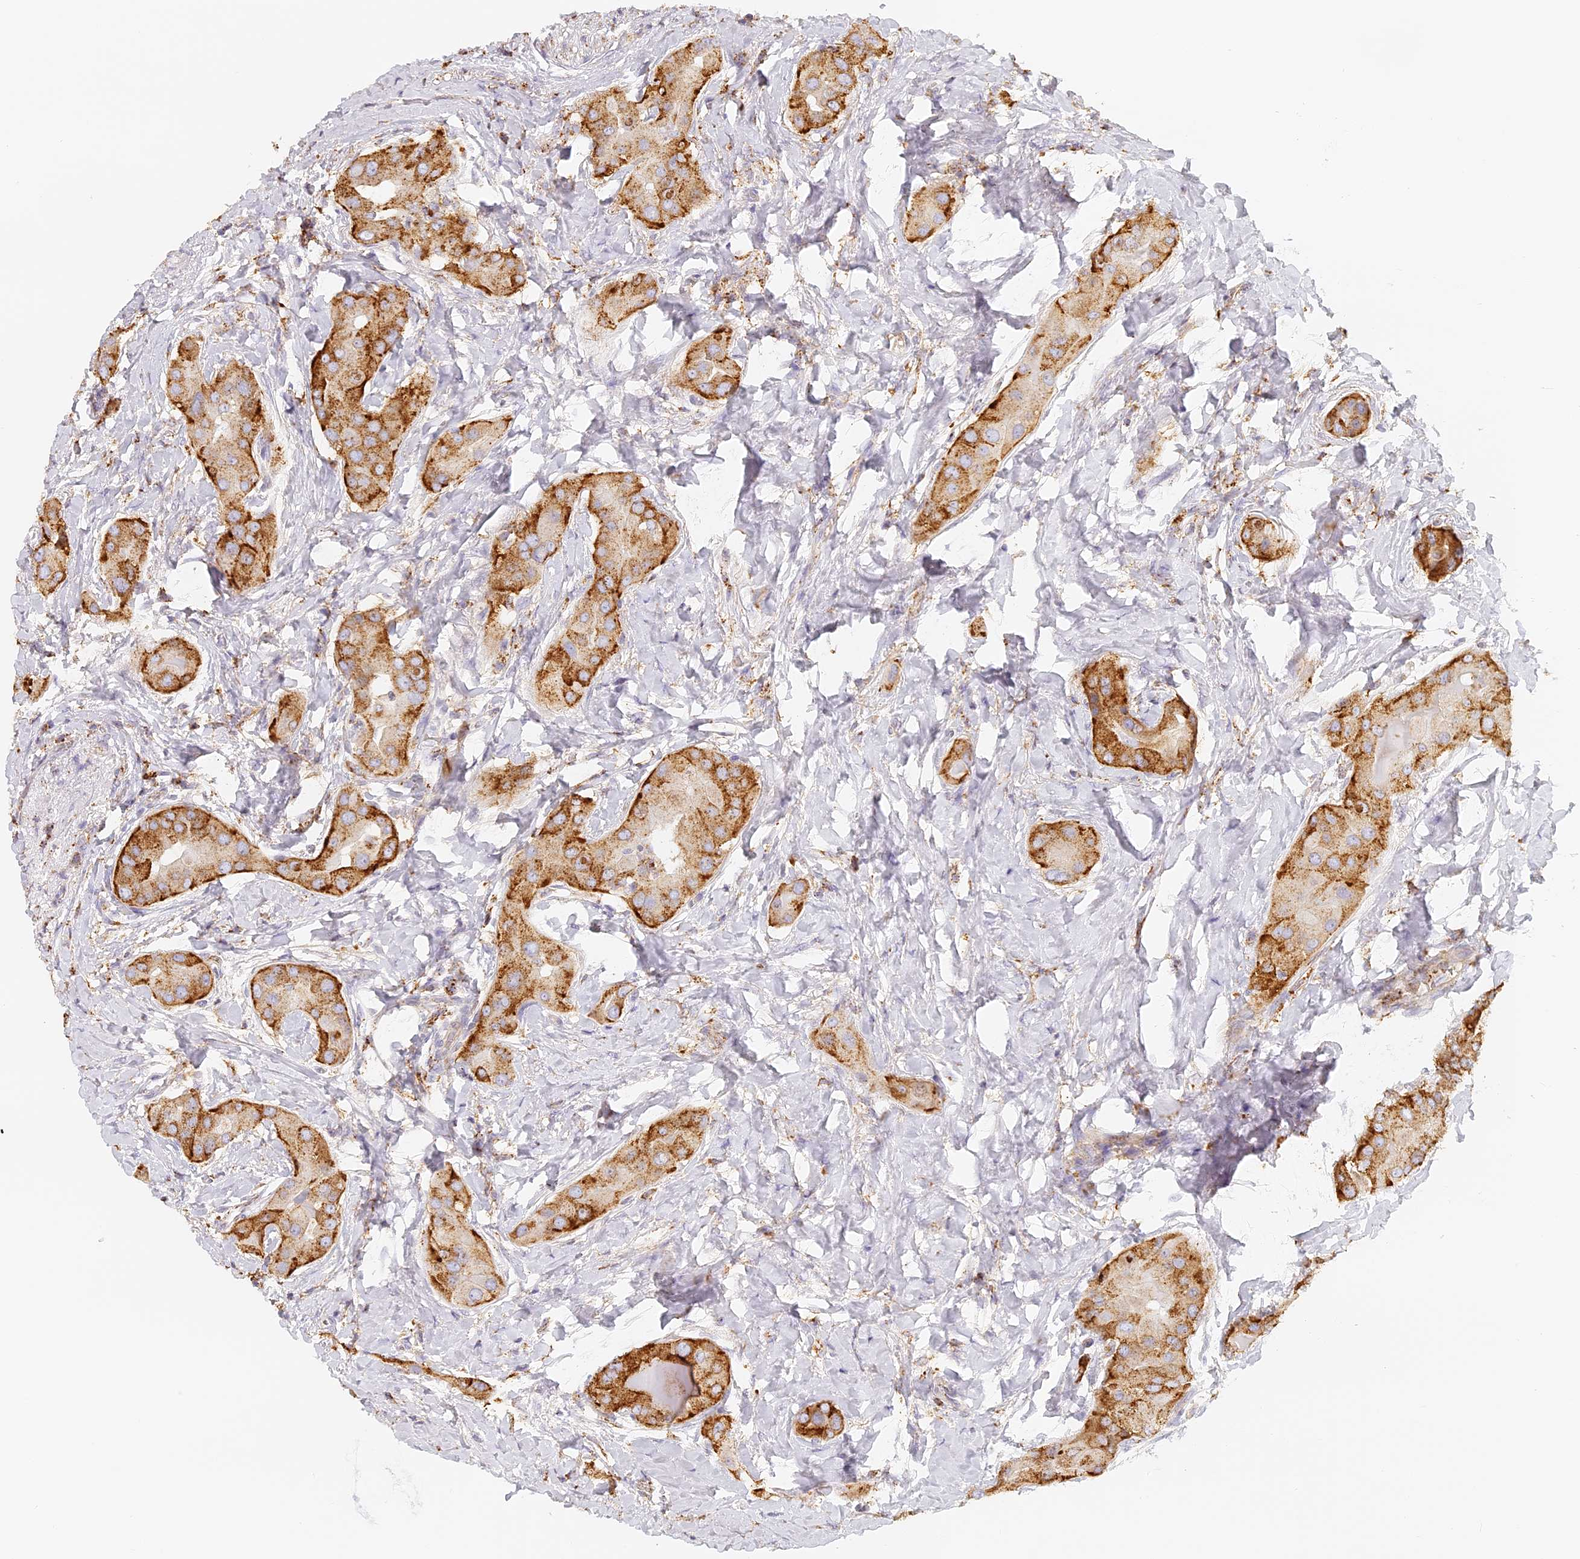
{"staining": {"intensity": "strong", "quantity": ">75%", "location": "cytoplasmic/membranous"}, "tissue": "thyroid cancer", "cell_type": "Tumor cells", "image_type": "cancer", "snomed": [{"axis": "morphology", "description": "Papillary adenocarcinoma, NOS"}, {"axis": "topography", "description": "Thyroid gland"}], "caption": "Human papillary adenocarcinoma (thyroid) stained for a protein (brown) shows strong cytoplasmic/membranous positive staining in about >75% of tumor cells.", "gene": "LAMP2", "patient": {"sex": "male", "age": 33}}